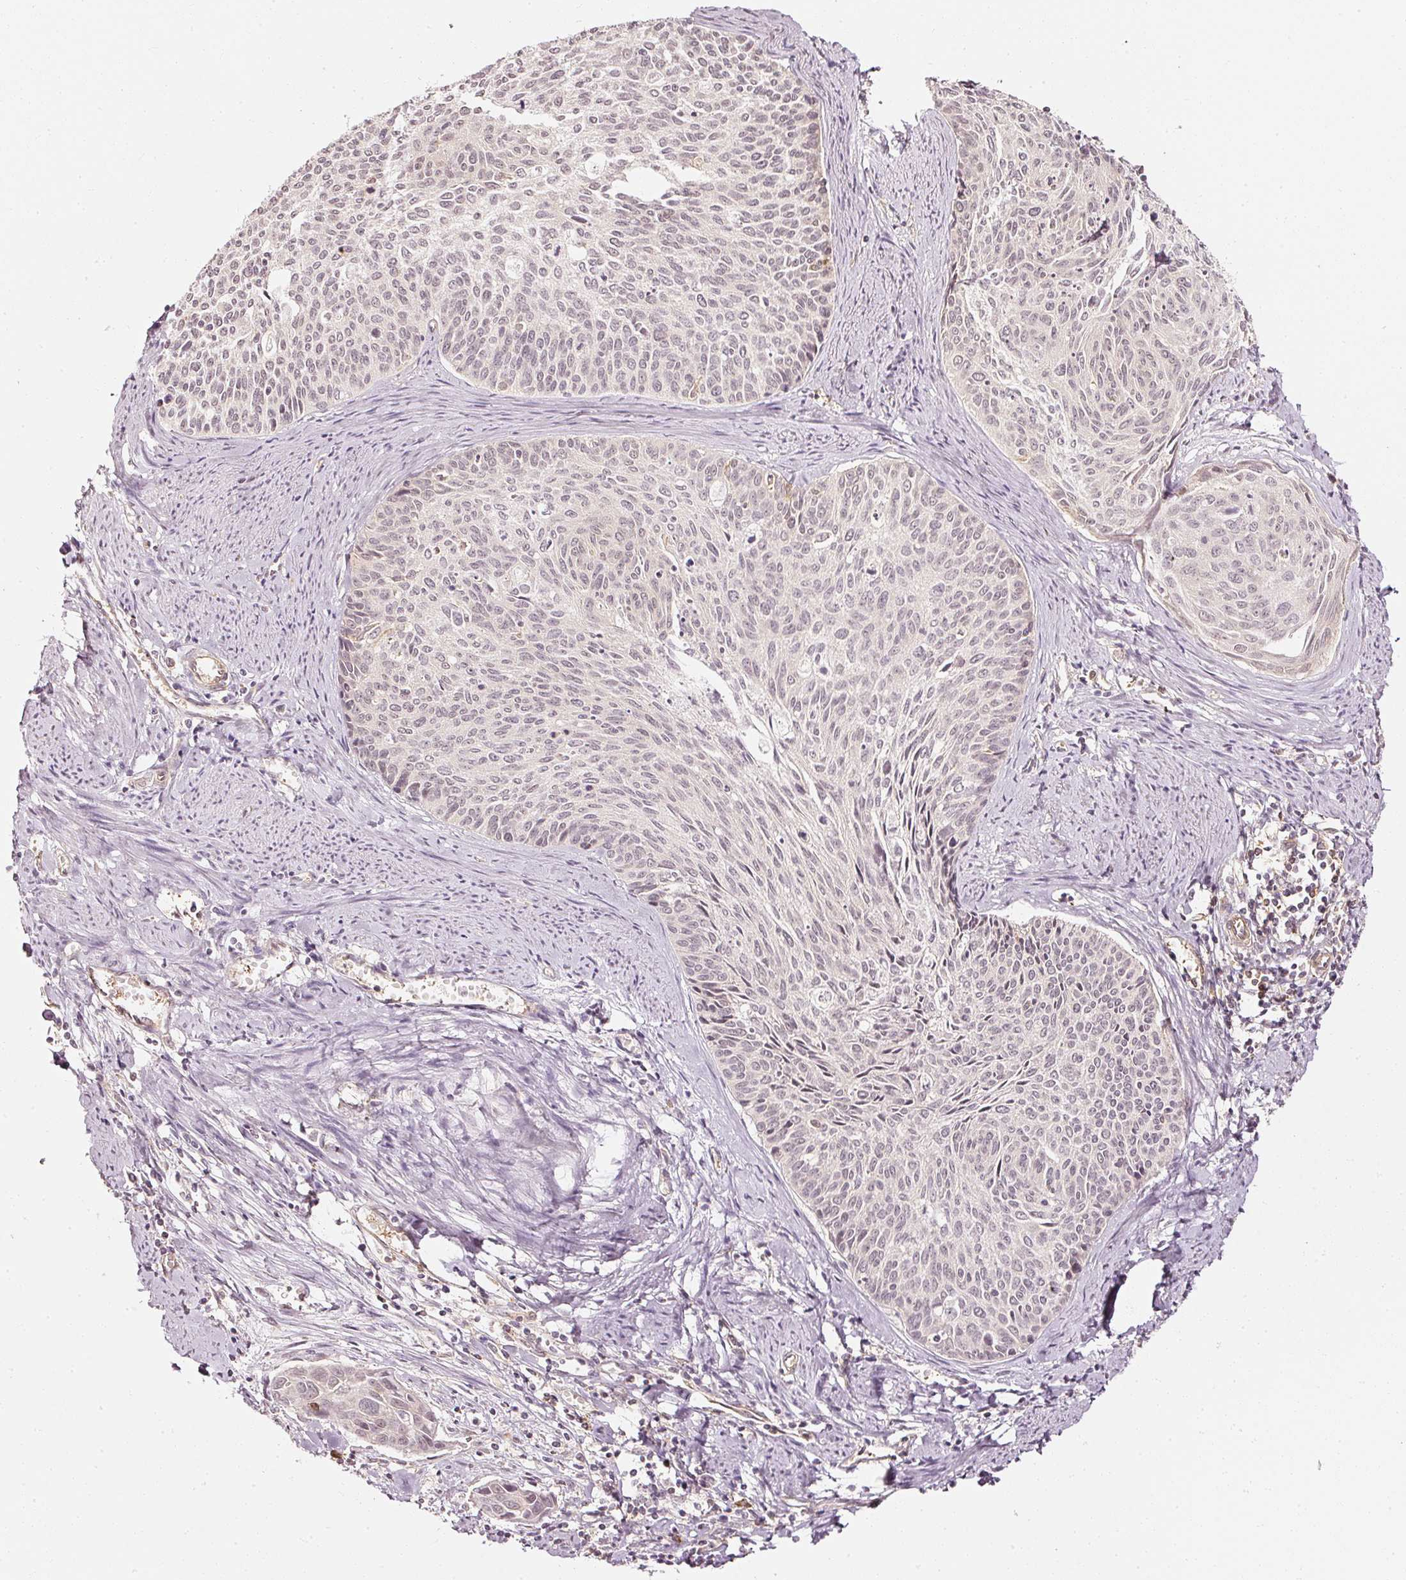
{"staining": {"intensity": "negative", "quantity": "none", "location": "none"}, "tissue": "cervical cancer", "cell_type": "Tumor cells", "image_type": "cancer", "snomed": [{"axis": "morphology", "description": "Squamous cell carcinoma, NOS"}, {"axis": "topography", "description": "Cervix"}], "caption": "Cervical cancer (squamous cell carcinoma) was stained to show a protein in brown. There is no significant positivity in tumor cells.", "gene": "DRD2", "patient": {"sex": "female", "age": 55}}